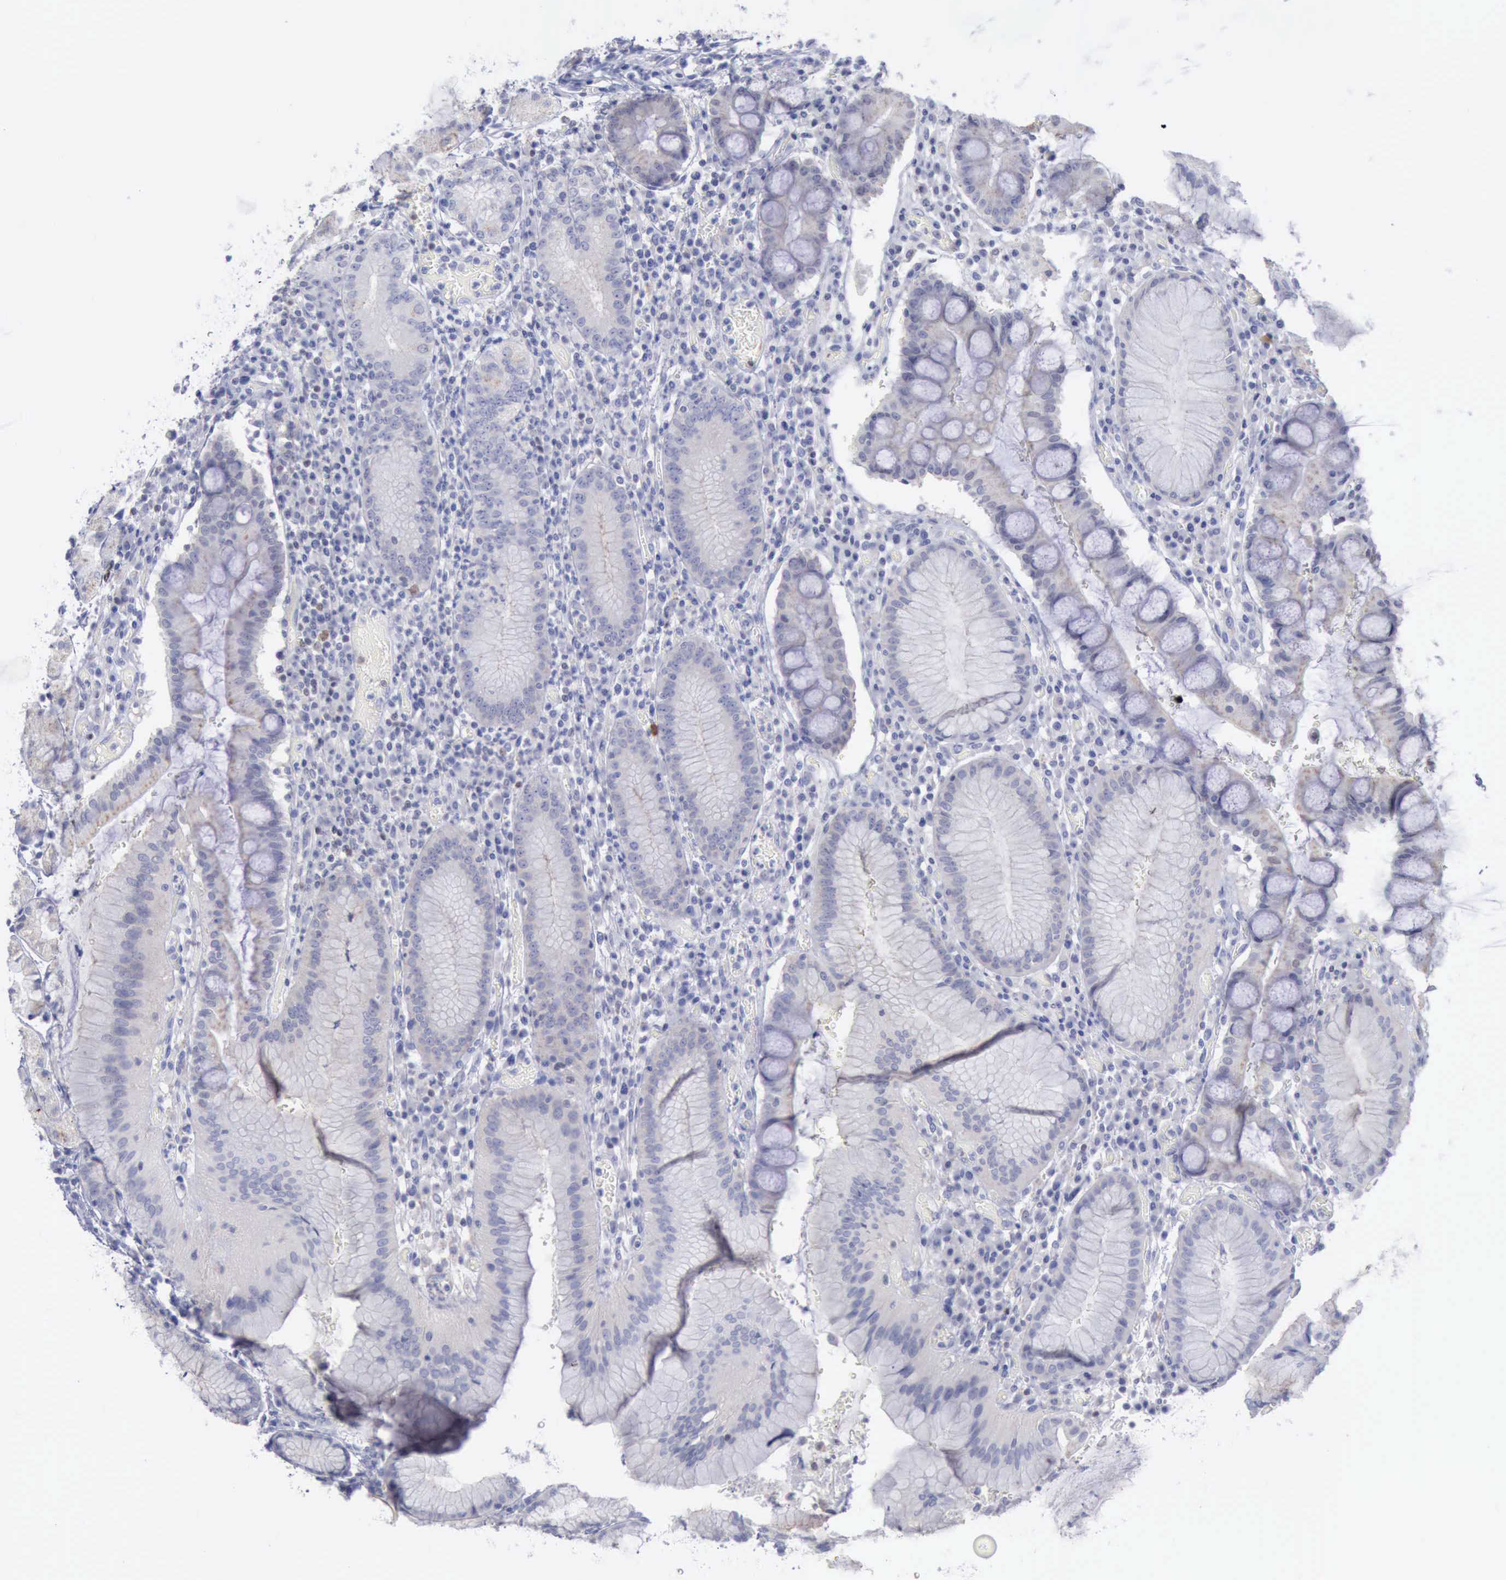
{"staining": {"intensity": "negative", "quantity": "none", "location": "none"}, "tissue": "stomach", "cell_type": "Glandular cells", "image_type": "normal", "snomed": [{"axis": "morphology", "description": "Normal tissue, NOS"}, {"axis": "topography", "description": "Stomach, lower"}], "caption": "Immunohistochemical staining of unremarkable stomach displays no significant staining in glandular cells.", "gene": "SATB2", "patient": {"sex": "female", "age": 73}}